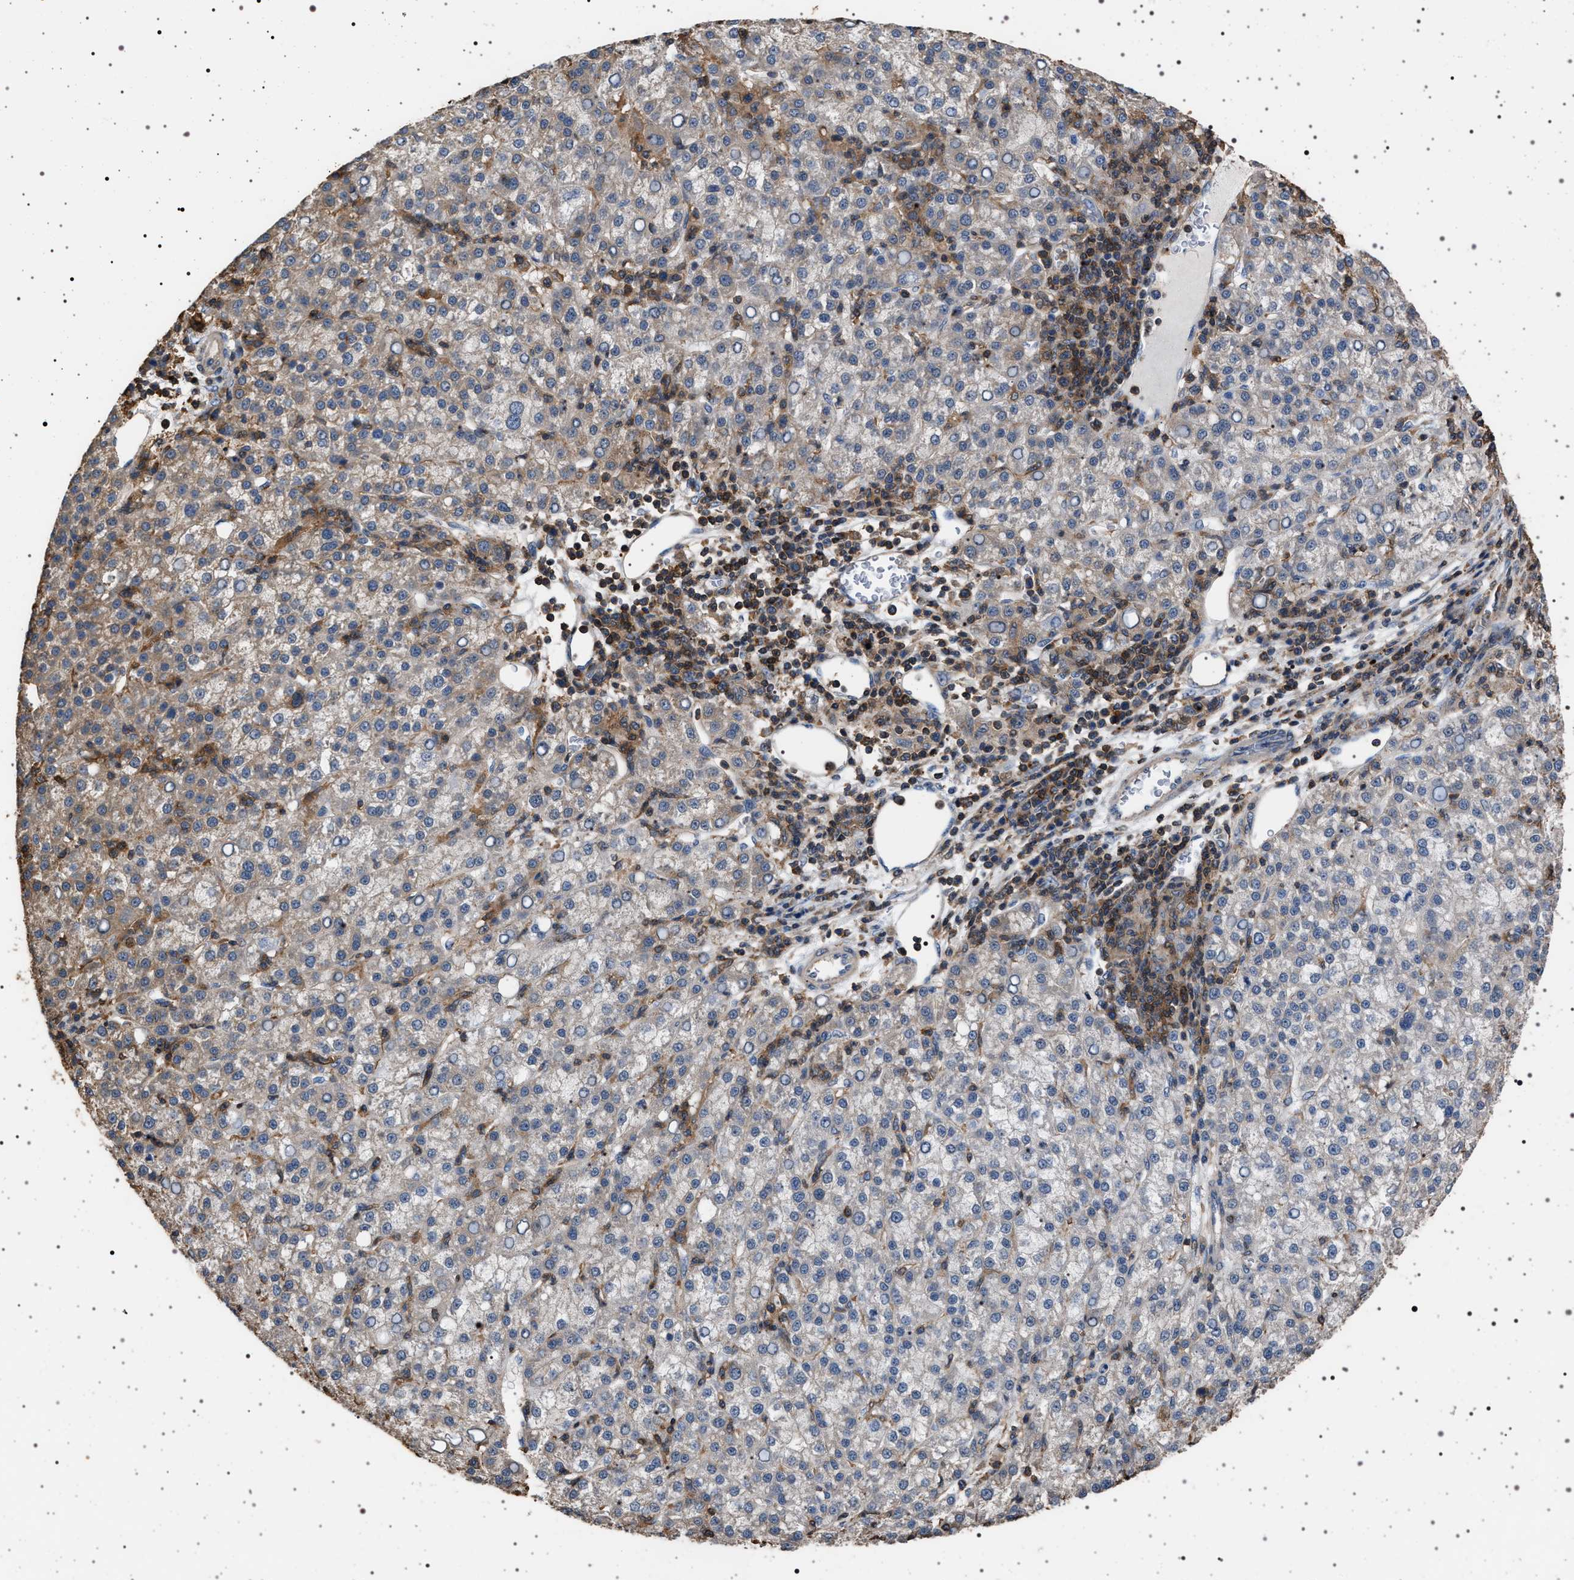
{"staining": {"intensity": "negative", "quantity": "none", "location": "none"}, "tissue": "liver cancer", "cell_type": "Tumor cells", "image_type": "cancer", "snomed": [{"axis": "morphology", "description": "Carcinoma, Hepatocellular, NOS"}, {"axis": "topography", "description": "Liver"}], "caption": "This is an immunohistochemistry (IHC) image of human hepatocellular carcinoma (liver). There is no staining in tumor cells.", "gene": "SMAP2", "patient": {"sex": "female", "age": 58}}